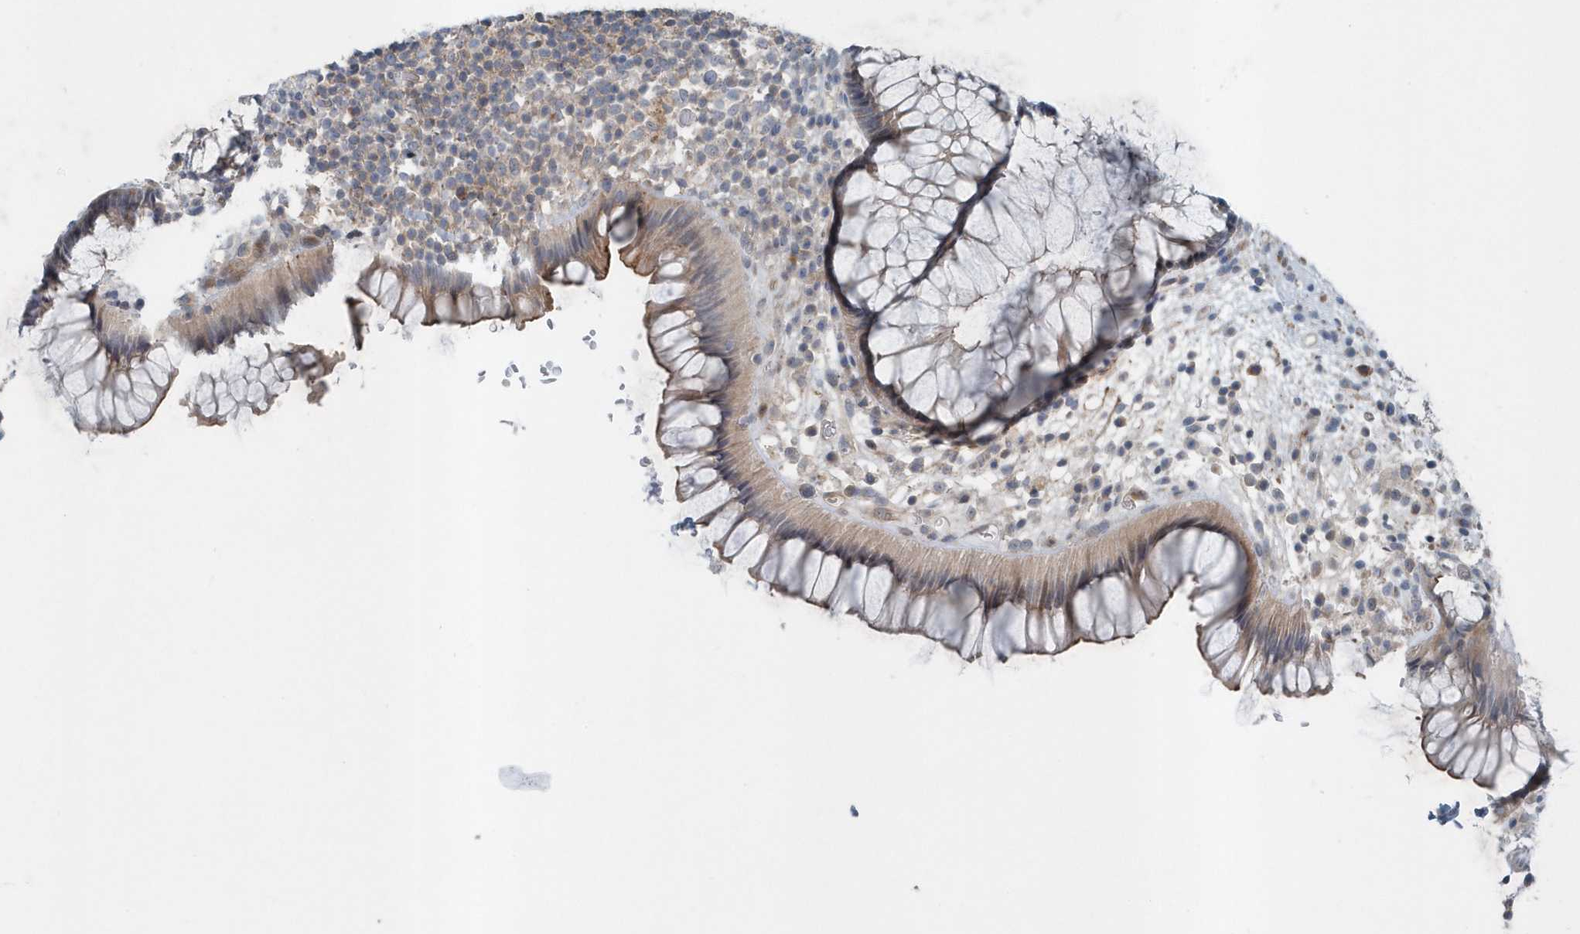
{"staining": {"intensity": "weak", "quantity": "<25%", "location": "cytoplasmic/membranous"}, "tissue": "rectum", "cell_type": "Glandular cells", "image_type": "normal", "snomed": [{"axis": "morphology", "description": "Normal tissue, NOS"}, {"axis": "topography", "description": "Rectum"}], "caption": "Glandular cells are negative for brown protein staining in normal rectum. (DAB (3,3'-diaminobenzidine) immunohistochemistry visualized using brightfield microscopy, high magnification).", "gene": "MCC", "patient": {"sex": "male", "age": 51}}